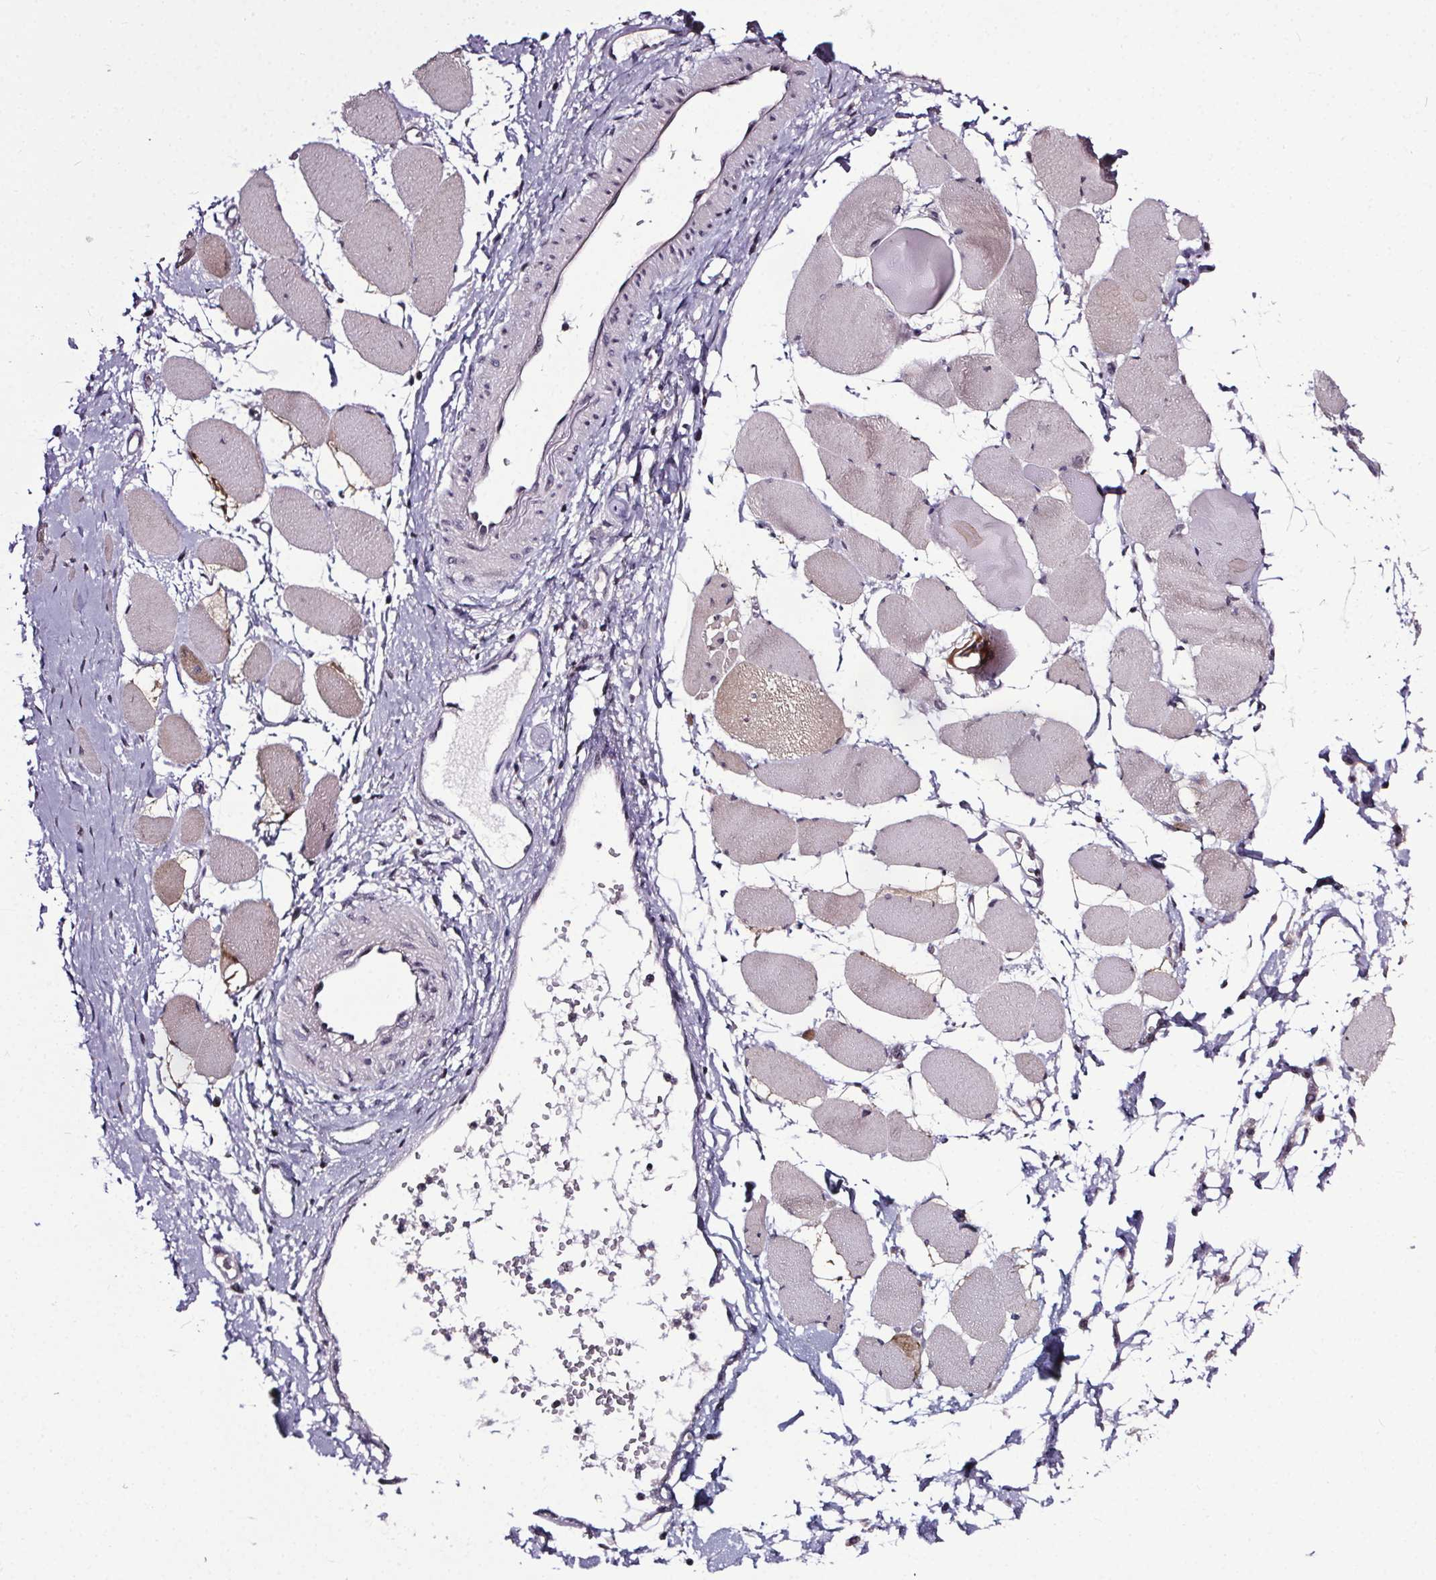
{"staining": {"intensity": "weak", "quantity": "<25%", "location": "cytoplasmic/membranous"}, "tissue": "skeletal muscle", "cell_type": "Myocytes", "image_type": "normal", "snomed": [{"axis": "morphology", "description": "Normal tissue, NOS"}, {"axis": "topography", "description": "Skeletal muscle"}], "caption": "Histopathology image shows no significant protein positivity in myocytes of unremarkable skeletal muscle.", "gene": "NKX6", "patient": {"sex": "female", "age": 75}}